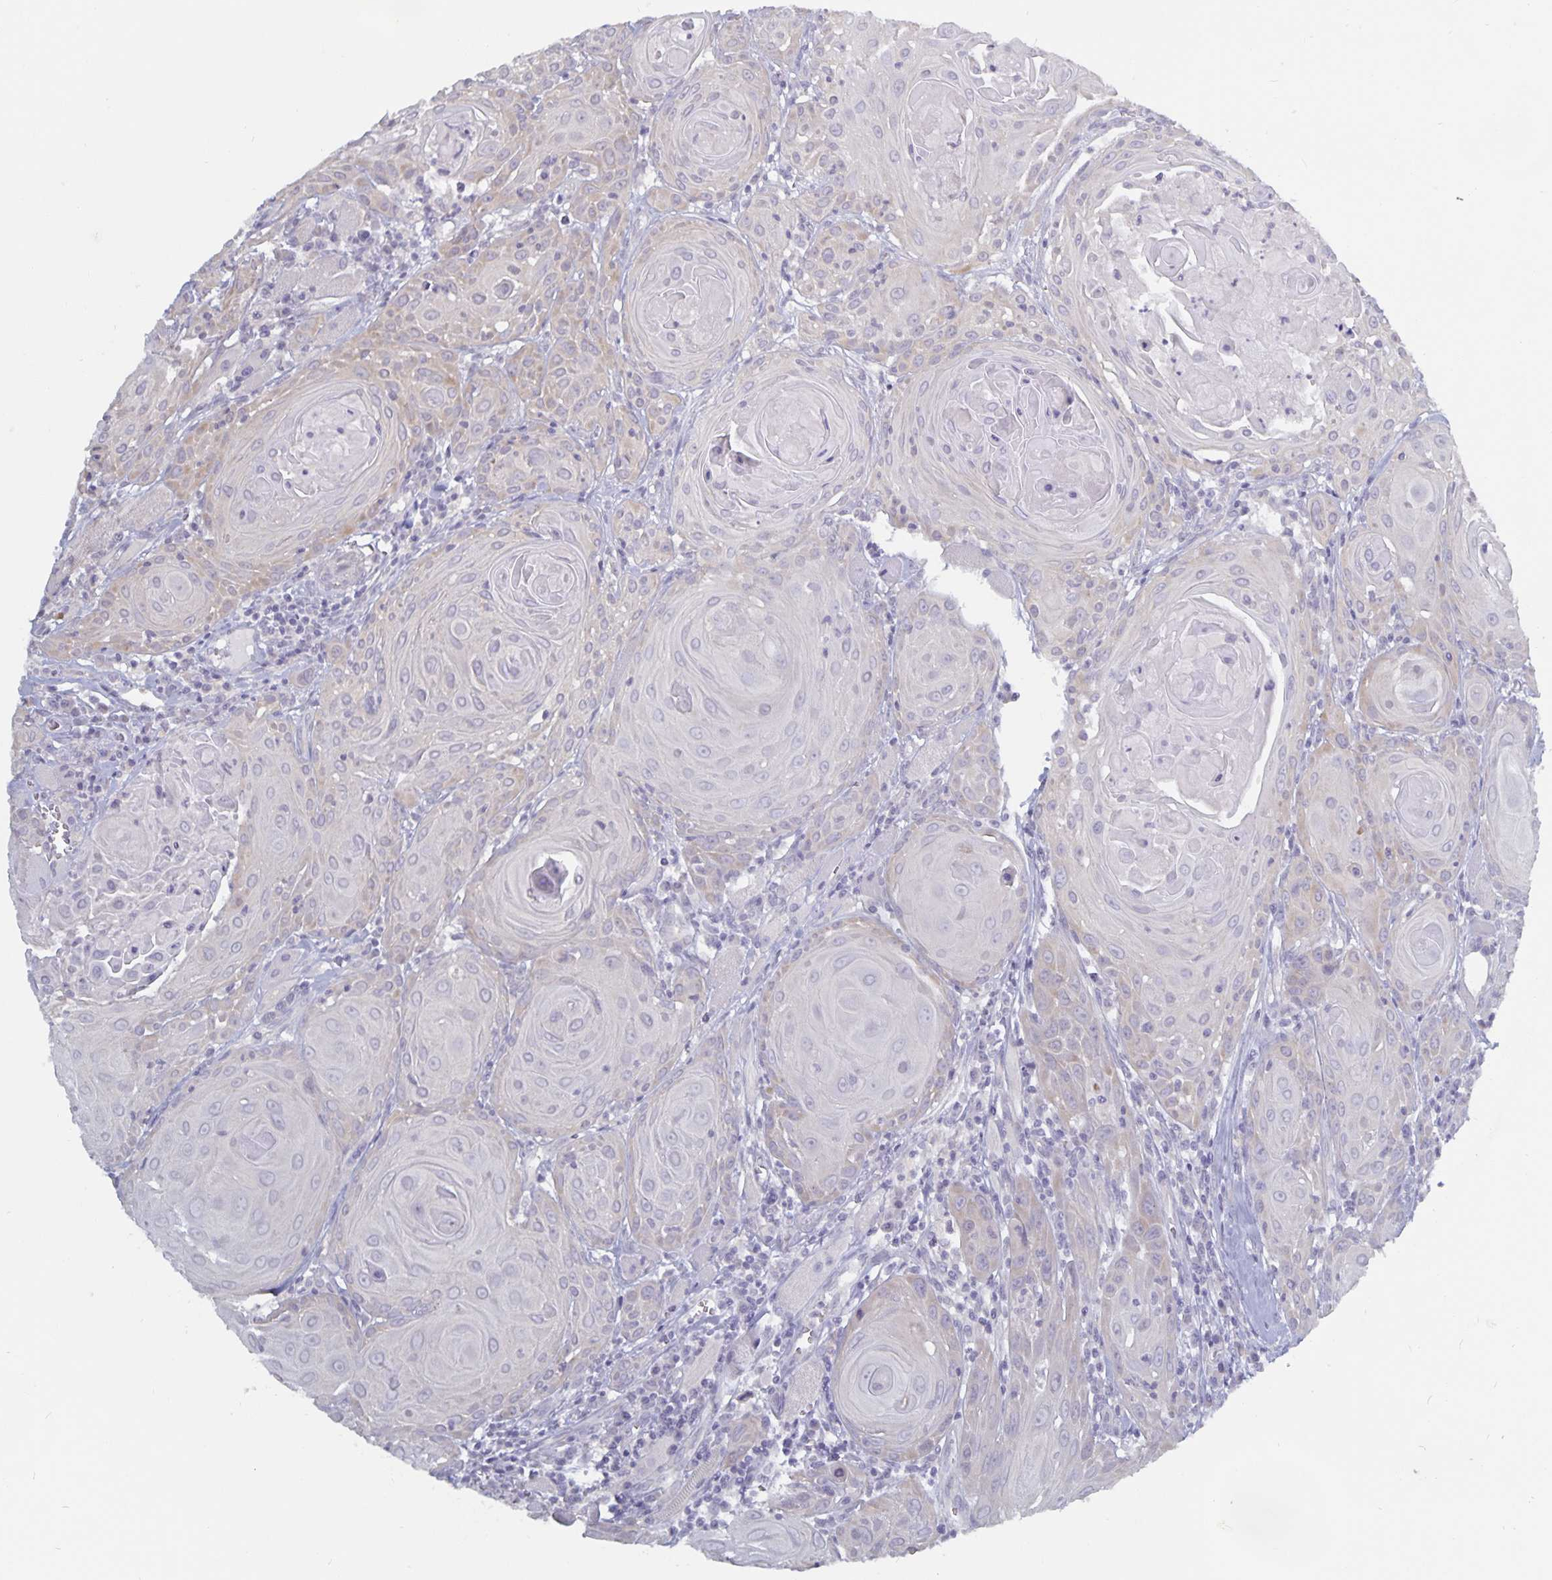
{"staining": {"intensity": "moderate", "quantity": "<25%", "location": "cytoplasmic/membranous"}, "tissue": "head and neck cancer", "cell_type": "Tumor cells", "image_type": "cancer", "snomed": [{"axis": "morphology", "description": "Squamous cell carcinoma, NOS"}, {"axis": "topography", "description": "Head-Neck"}], "caption": "Head and neck cancer (squamous cell carcinoma) stained with IHC displays moderate cytoplasmic/membranous expression in approximately <25% of tumor cells. (DAB (3,3'-diaminobenzidine) IHC with brightfield microscopy, high magnification).", "gene": "PLCB3", "patient": {"sex": "female", "age": 80}}